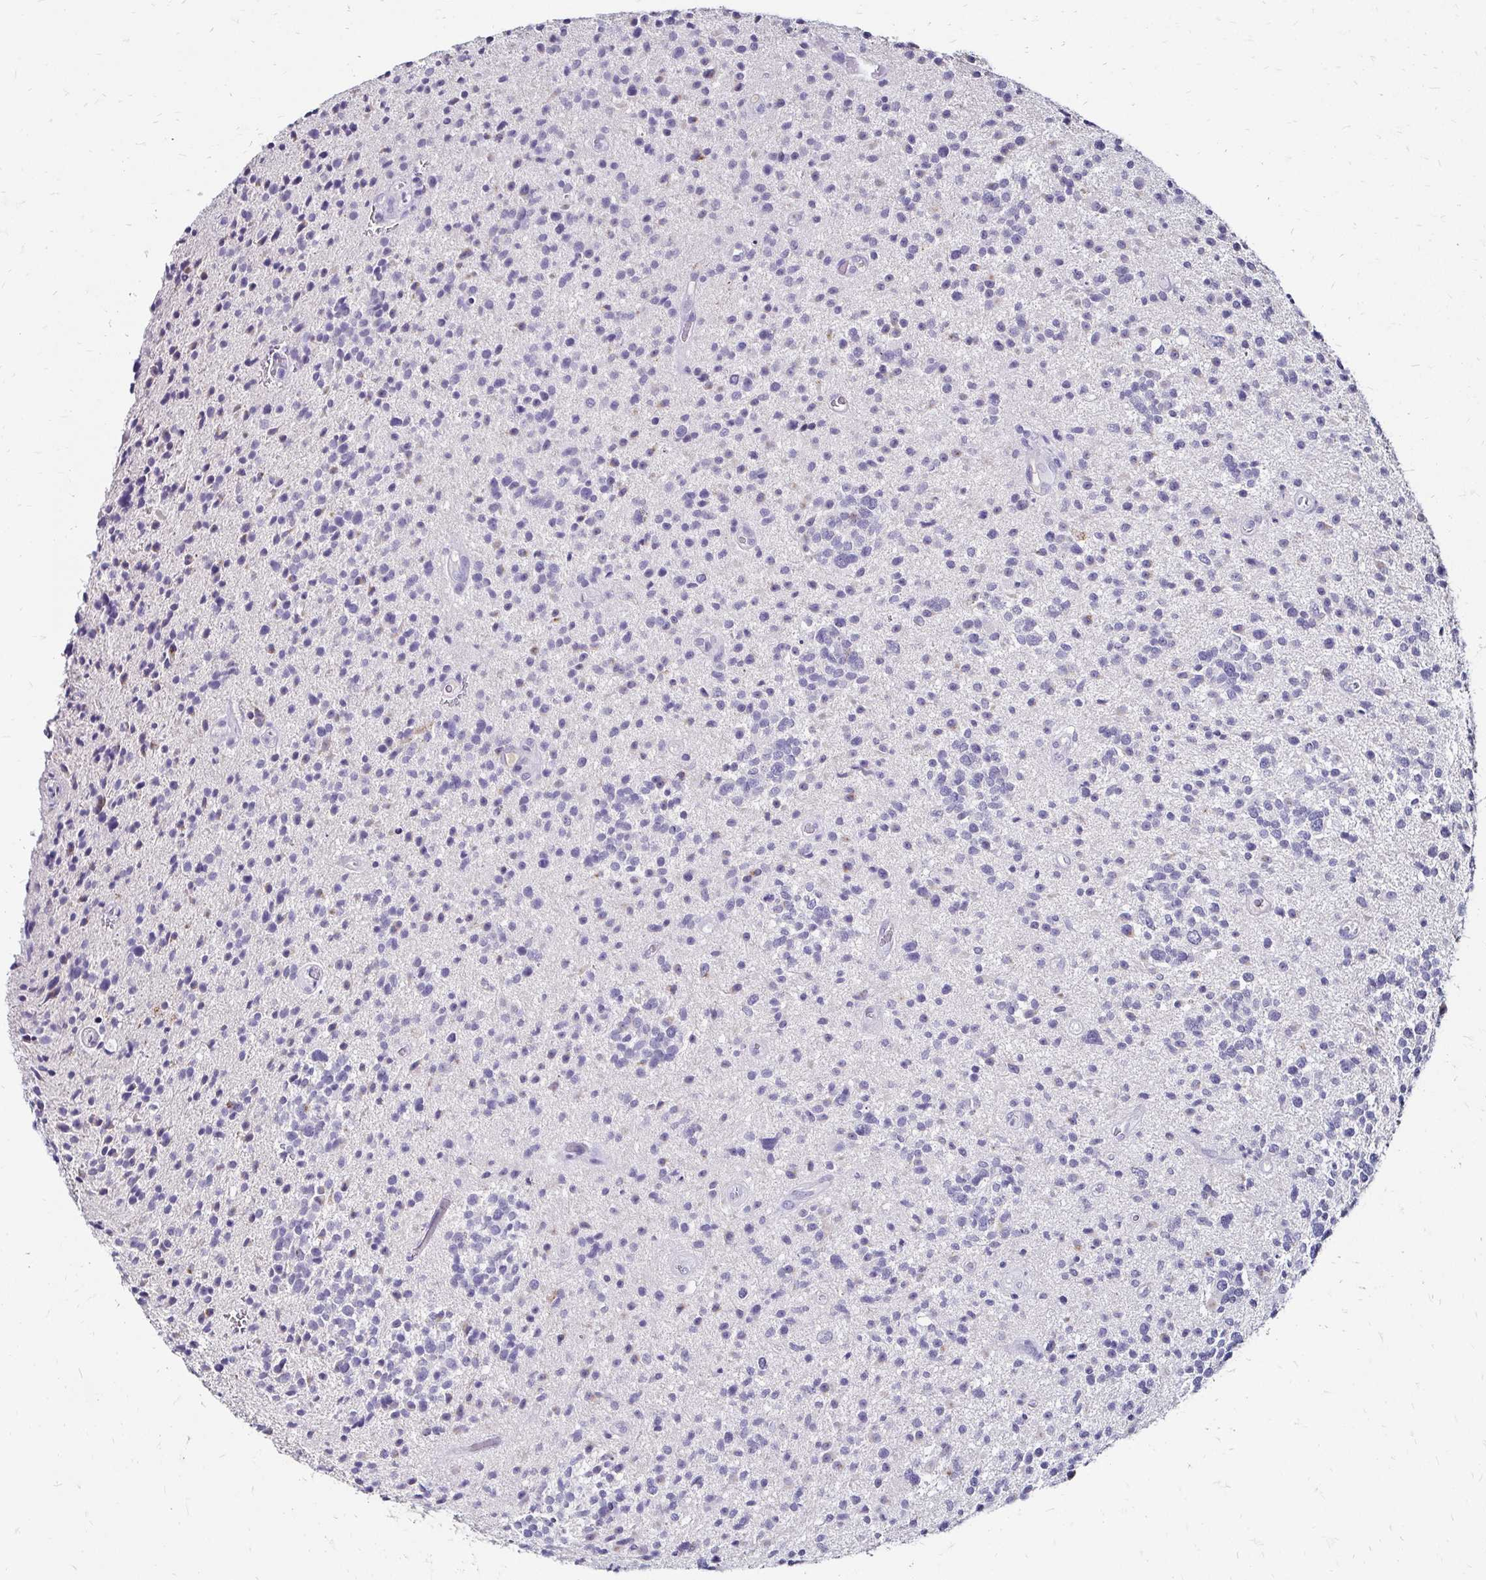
{"staining": {"intensity": "negative", "quantity": "none", "location": "none"}, "tissue": "glioma", "cell_type": "Tumor cells", "image_type": "cancer", "snomed": [{"axis": "morphology", "description": "Glioma, malignant, High grade"}, {"axis": "topography", "description": "Brain"}], "caption": "Tumor cells are negative for protein expression in human glioma.", "gene": "SCG3", "patient": {"sex": "male", "age": 29}}